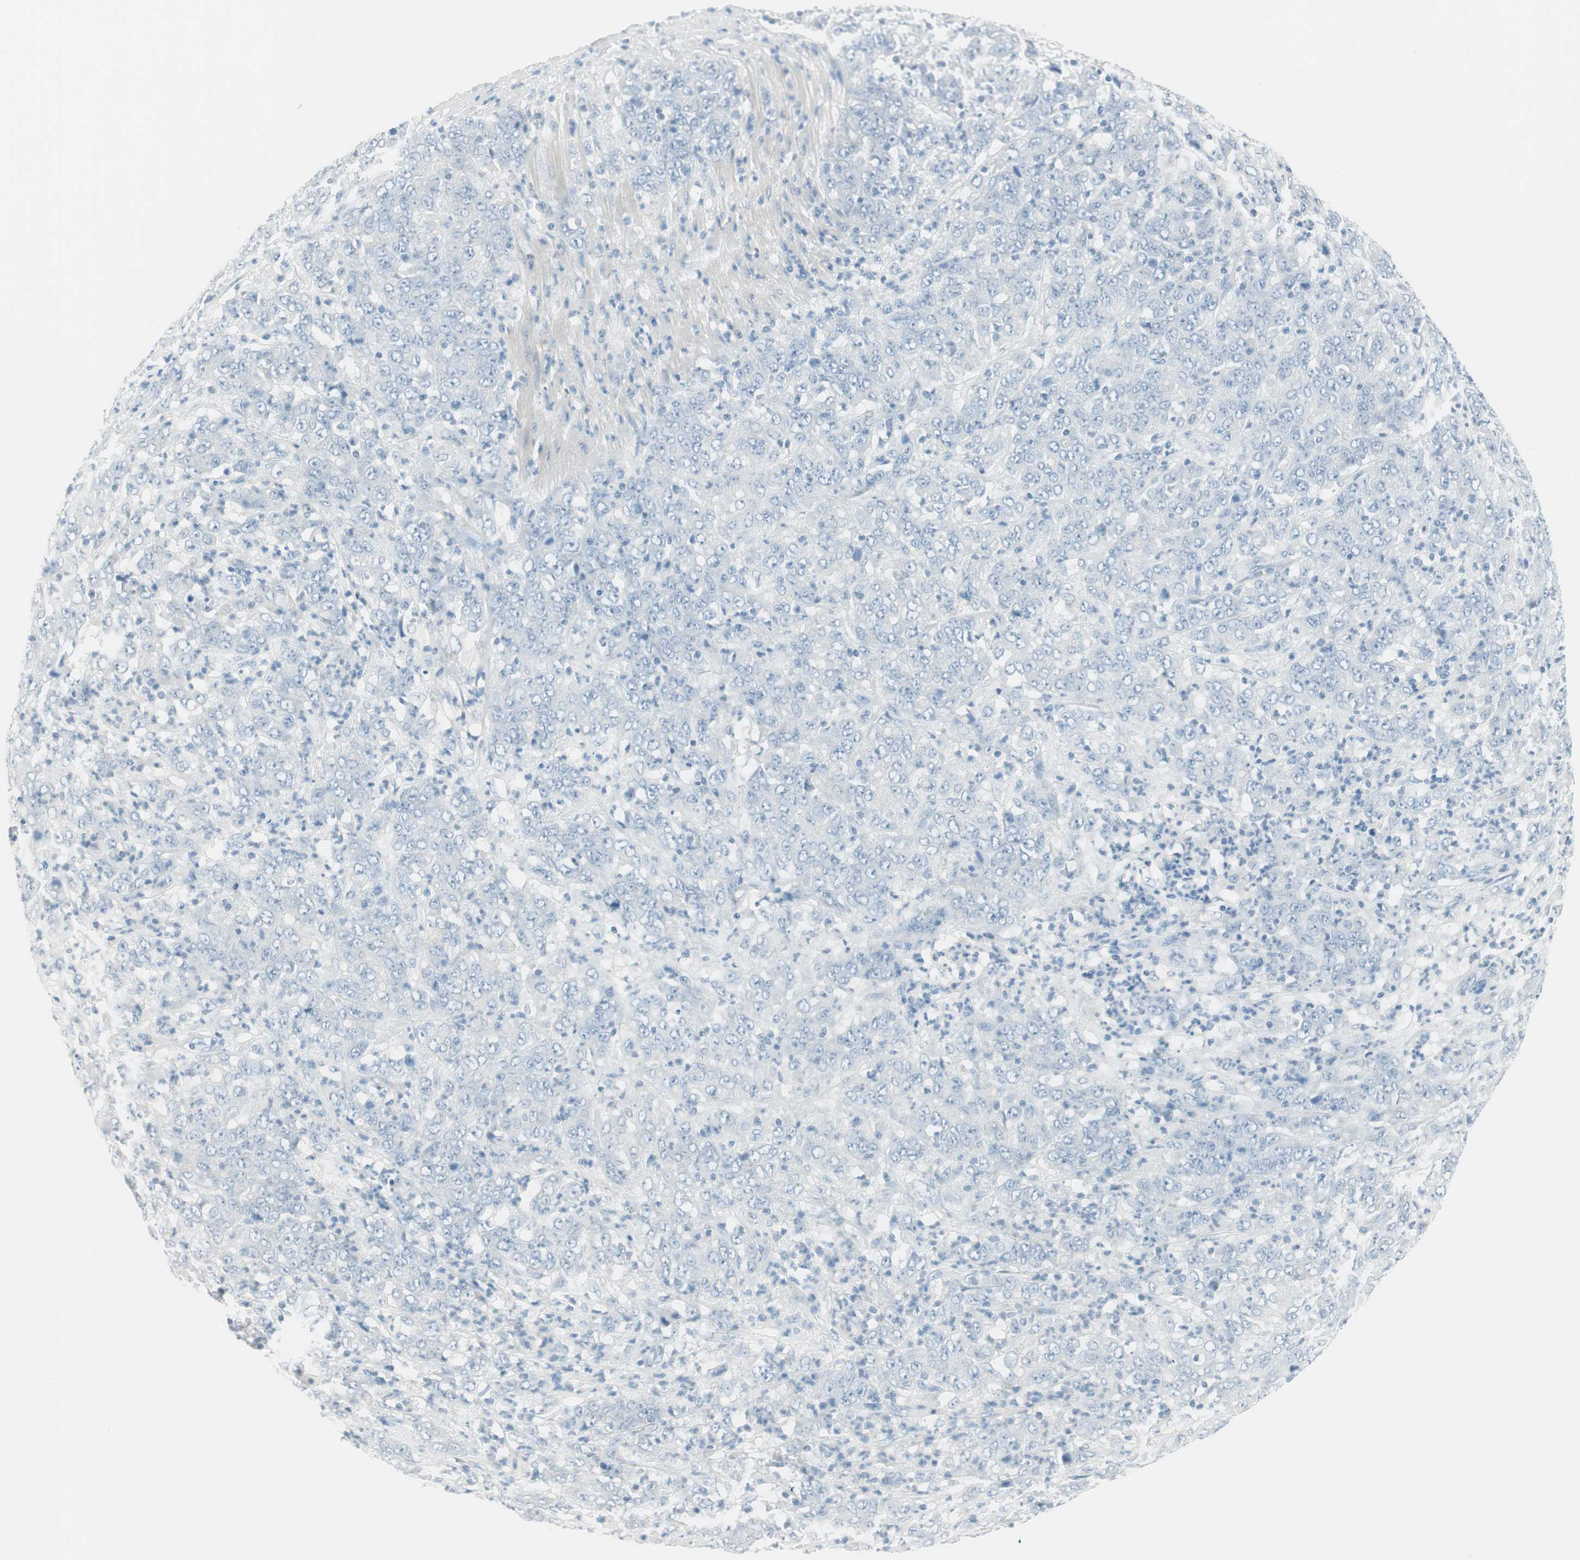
{"staining": {"intensity": "negative", "quantity": "none", "location": "none"}, "tissue": "stomach cancer", "cell_type": "Tumor cells", "image_type": "cancer", "snomed": [{"axis": "morphology", "description": "Adenocarcinoma, NOS"}, {"axis": "topography", "description": "Stomach, lower"}], "caption": "Immunohistochemistry (IHC) photomicrograph of neoplastic tissue: stomach adenocarcinoma stained with DAB shows no significant protein expression in tumor cells. (DAB (3,3'-diaminobenzidine) IHC, high magnification).", "gene": "ITLN2", "patient": {"sex": "female", "age": 71}}